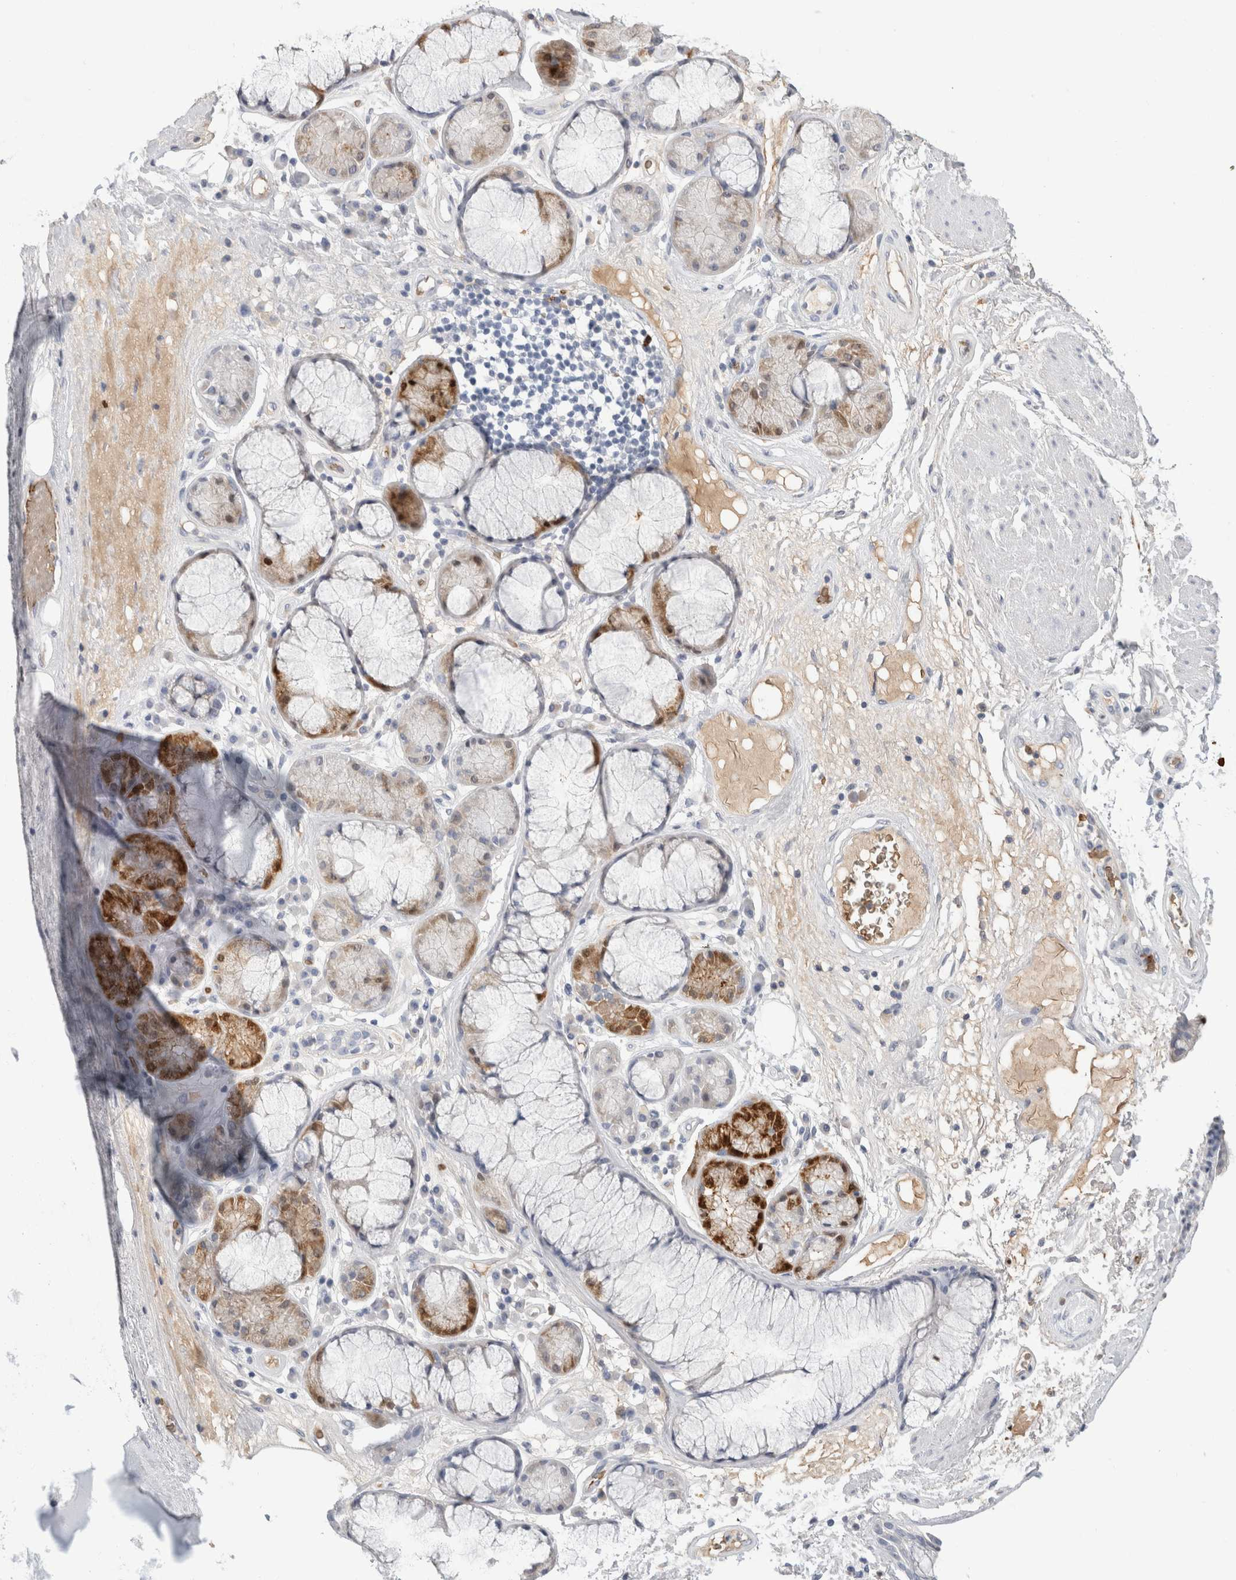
{"staining": {"intensity": "negative", "quantity": "none", "location": "none"}, "tissue": "adipose tissue", "cell_type": "Adipocytes", "image_type": "normal", "snomed": [{"axis": "morphology", "description": "Normal tissue, NOS"}, {"axis": "topography", "description": "Bronchus"}], "caption": "A high-resolution histopathology image shows immunohistochemistry staining of normal adipose tissue, which shows no significant staining in adipocytes. (DAB (3,3'-diaminobenzidine) immunohistochemistry visualized using brightfield microscopy, high magnification).", "gene": "CA1", "patient": {"sex": "male", "age": 66}}